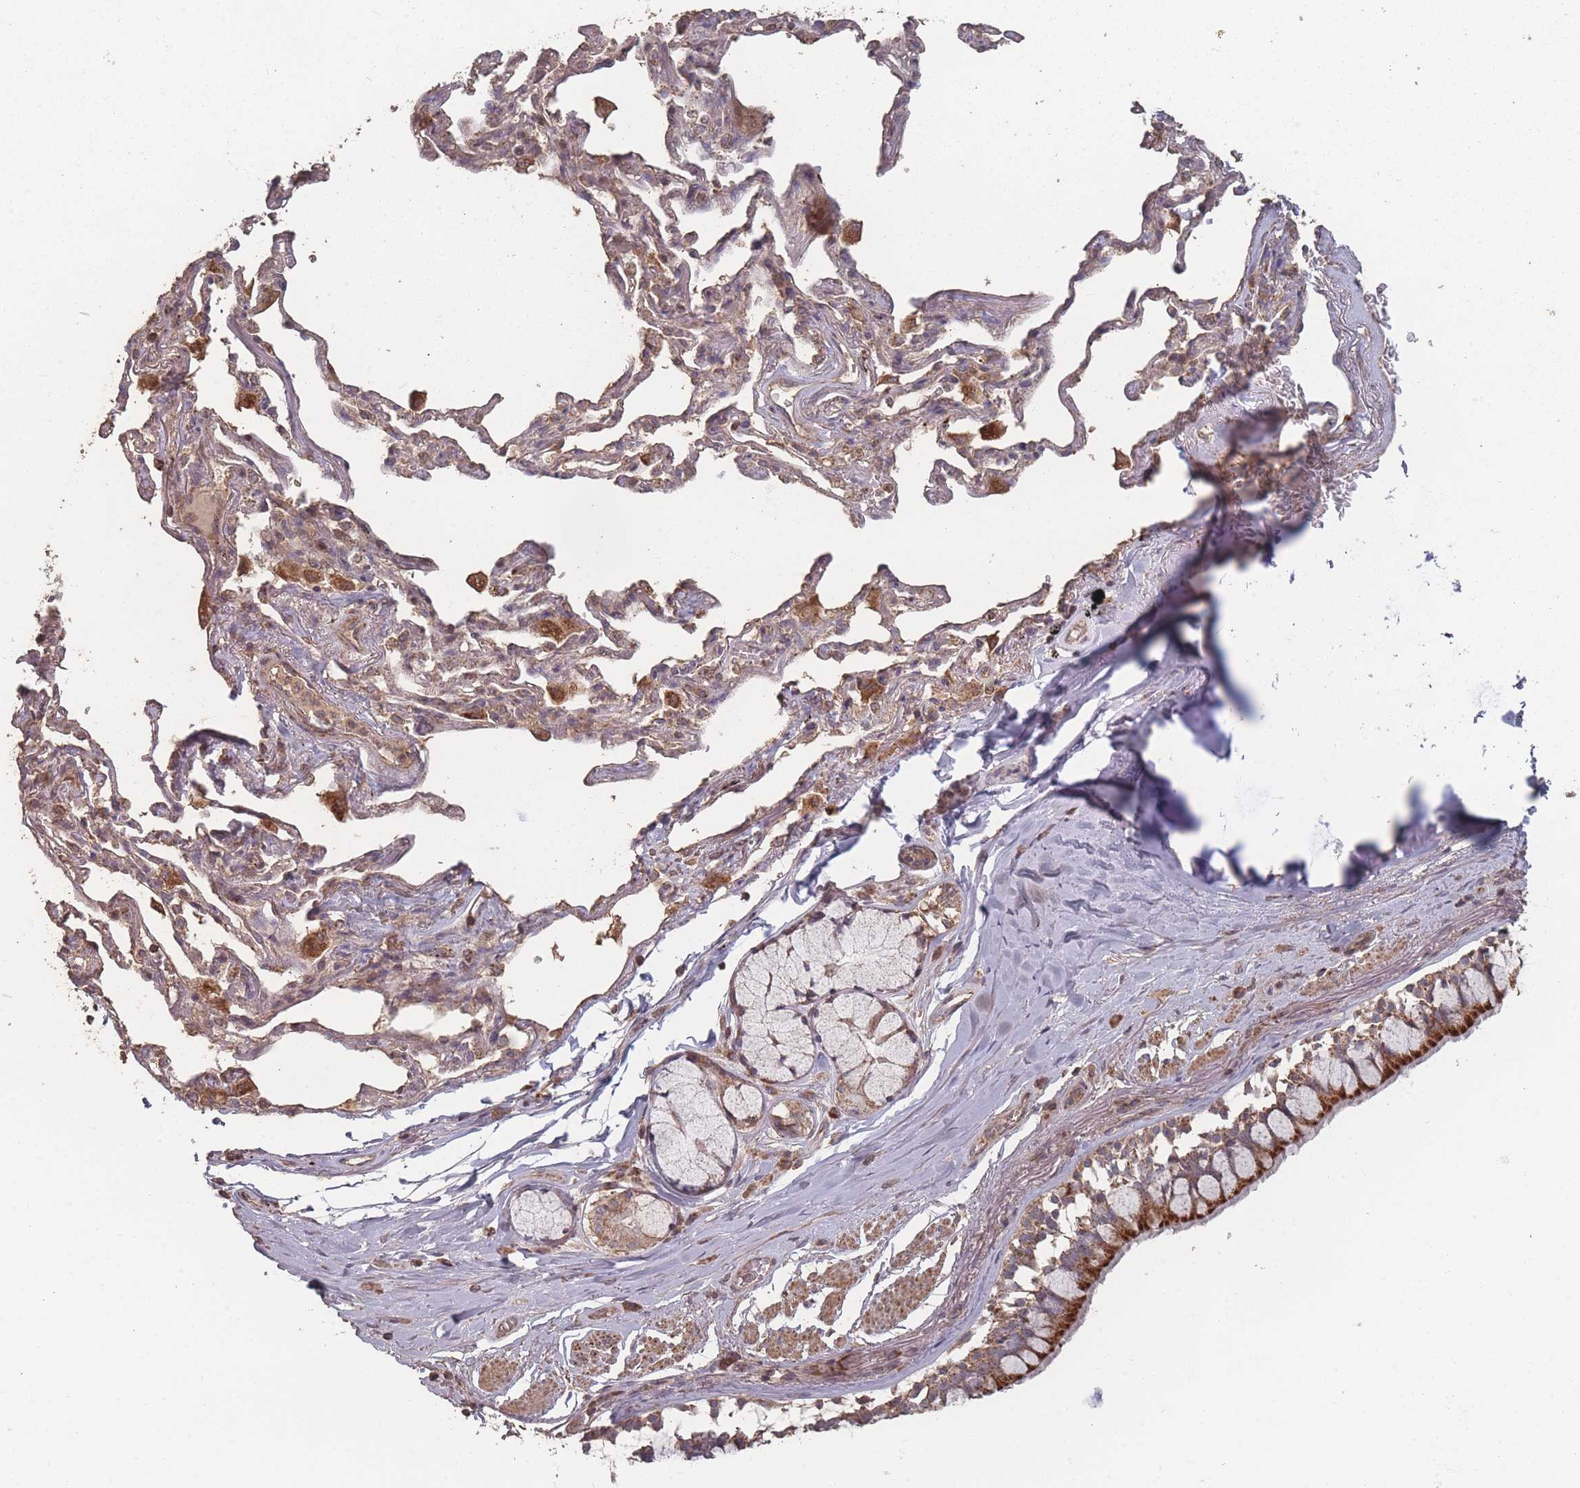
{"staining": {"intensity": "strong", "quantity": ">75%", "location": "cytoplasmic/membranous"}, "tissue": "bronchus", "cell_type": "Respiratory epithelial cells", "image_type": "normal", "snomed": [{"axis": "morphology", "description": "Normal tissue, NOS"}, {"axis": "topography", "description": "Bronchus"}], "caption": "Human bronchus stained for a protein (brown) demonstrates strong cytoplasmic/membranous positive expression in about >75% of respiratory epithelial cells.", "gene": "LYRM7", "patient": {"sex": "male", "age": 65}}